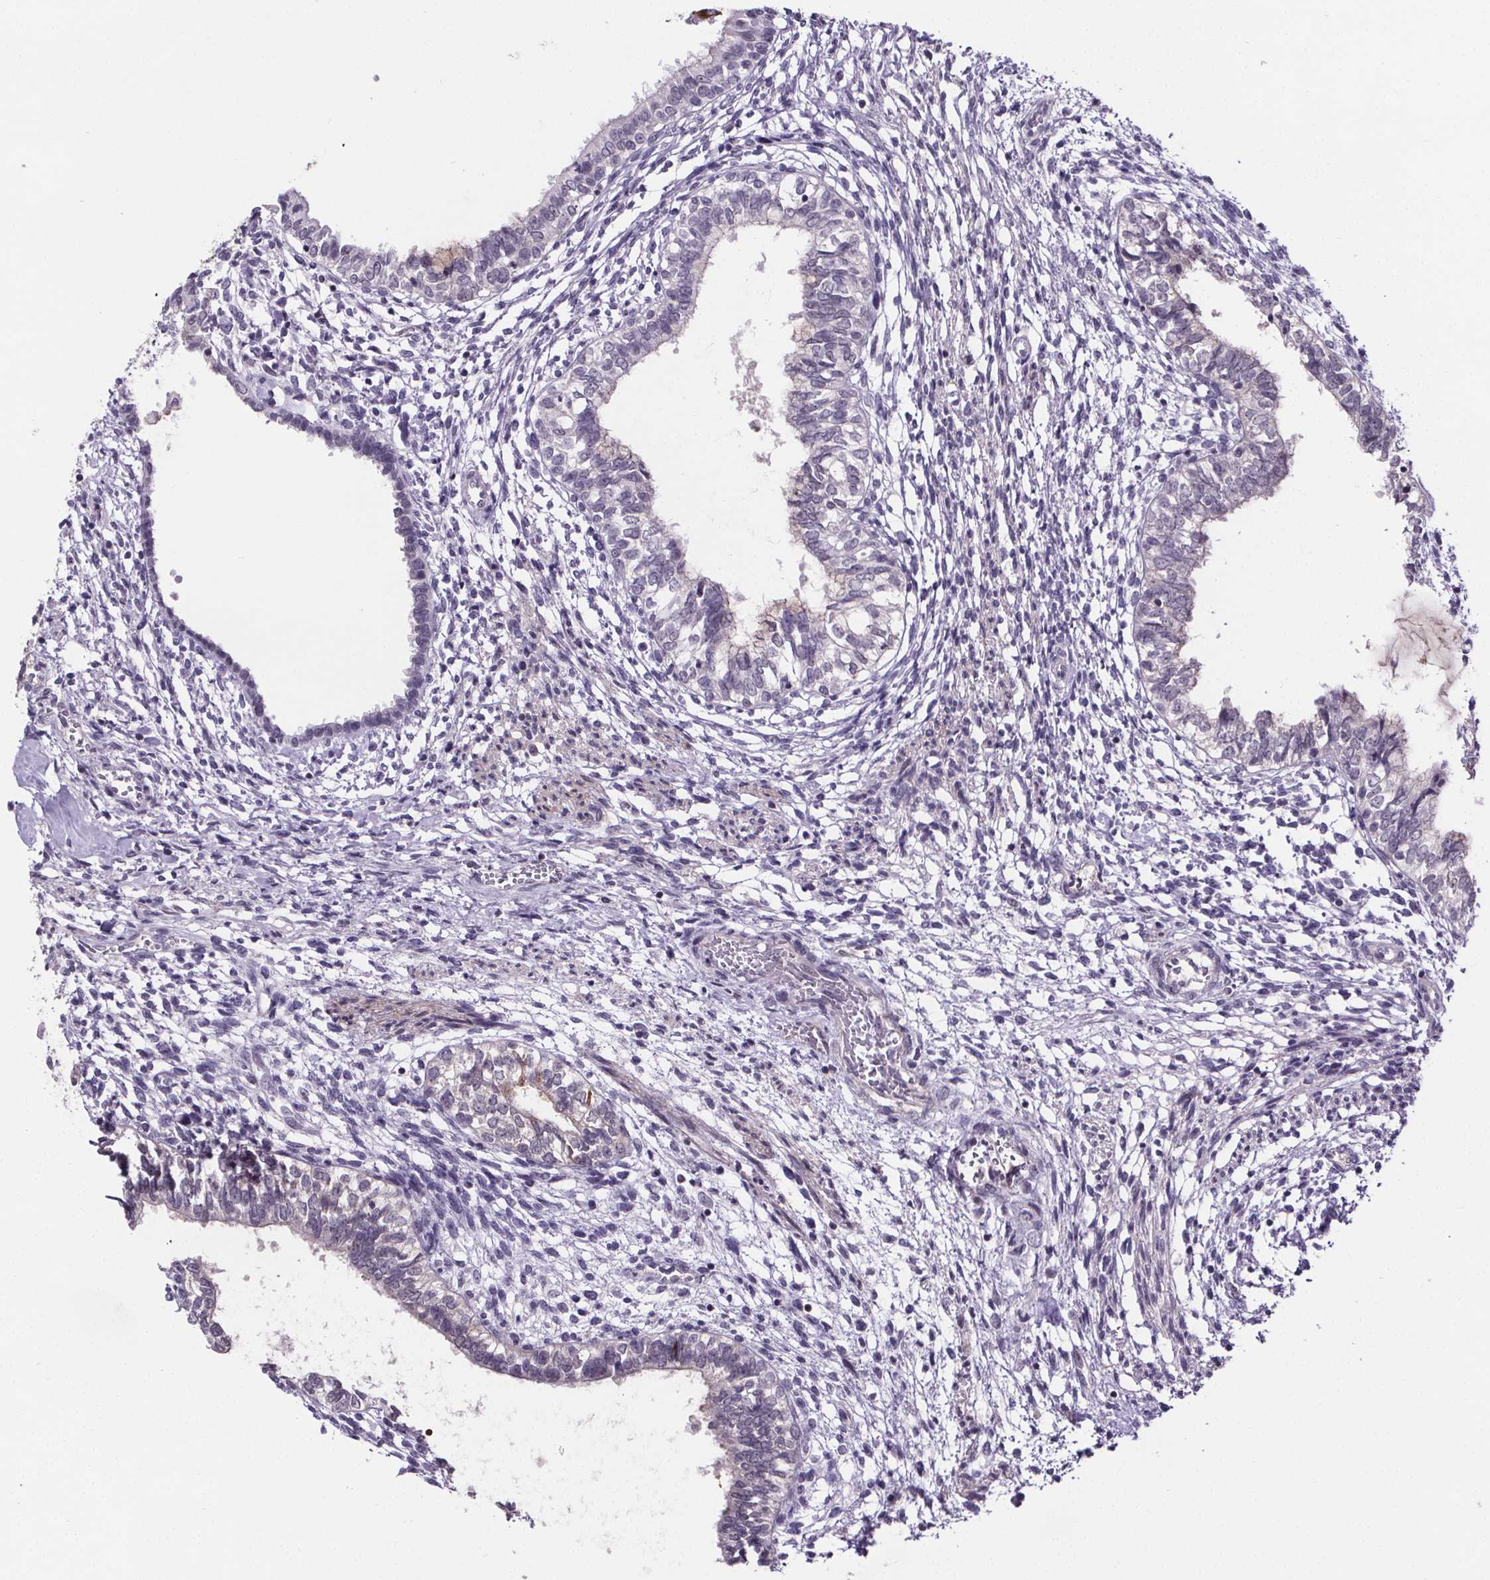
{"staining": {"intensity": "negative", "quantity": "none", "location": "none"}, "tissue": "testis cancer", "cell_type": "Tumor cells", "image_type": "cancer", "snomed": [{"axis": "morphology", "description": "Carcinoma, Embryonal, NOS"}, {"axis": "topography", "description": "Testis"}], "caption": "Tumor cells show no significant protein positivity in testis cancer.", "gene": "TTC12", "patient": {"sex": "male", "age": 37}}